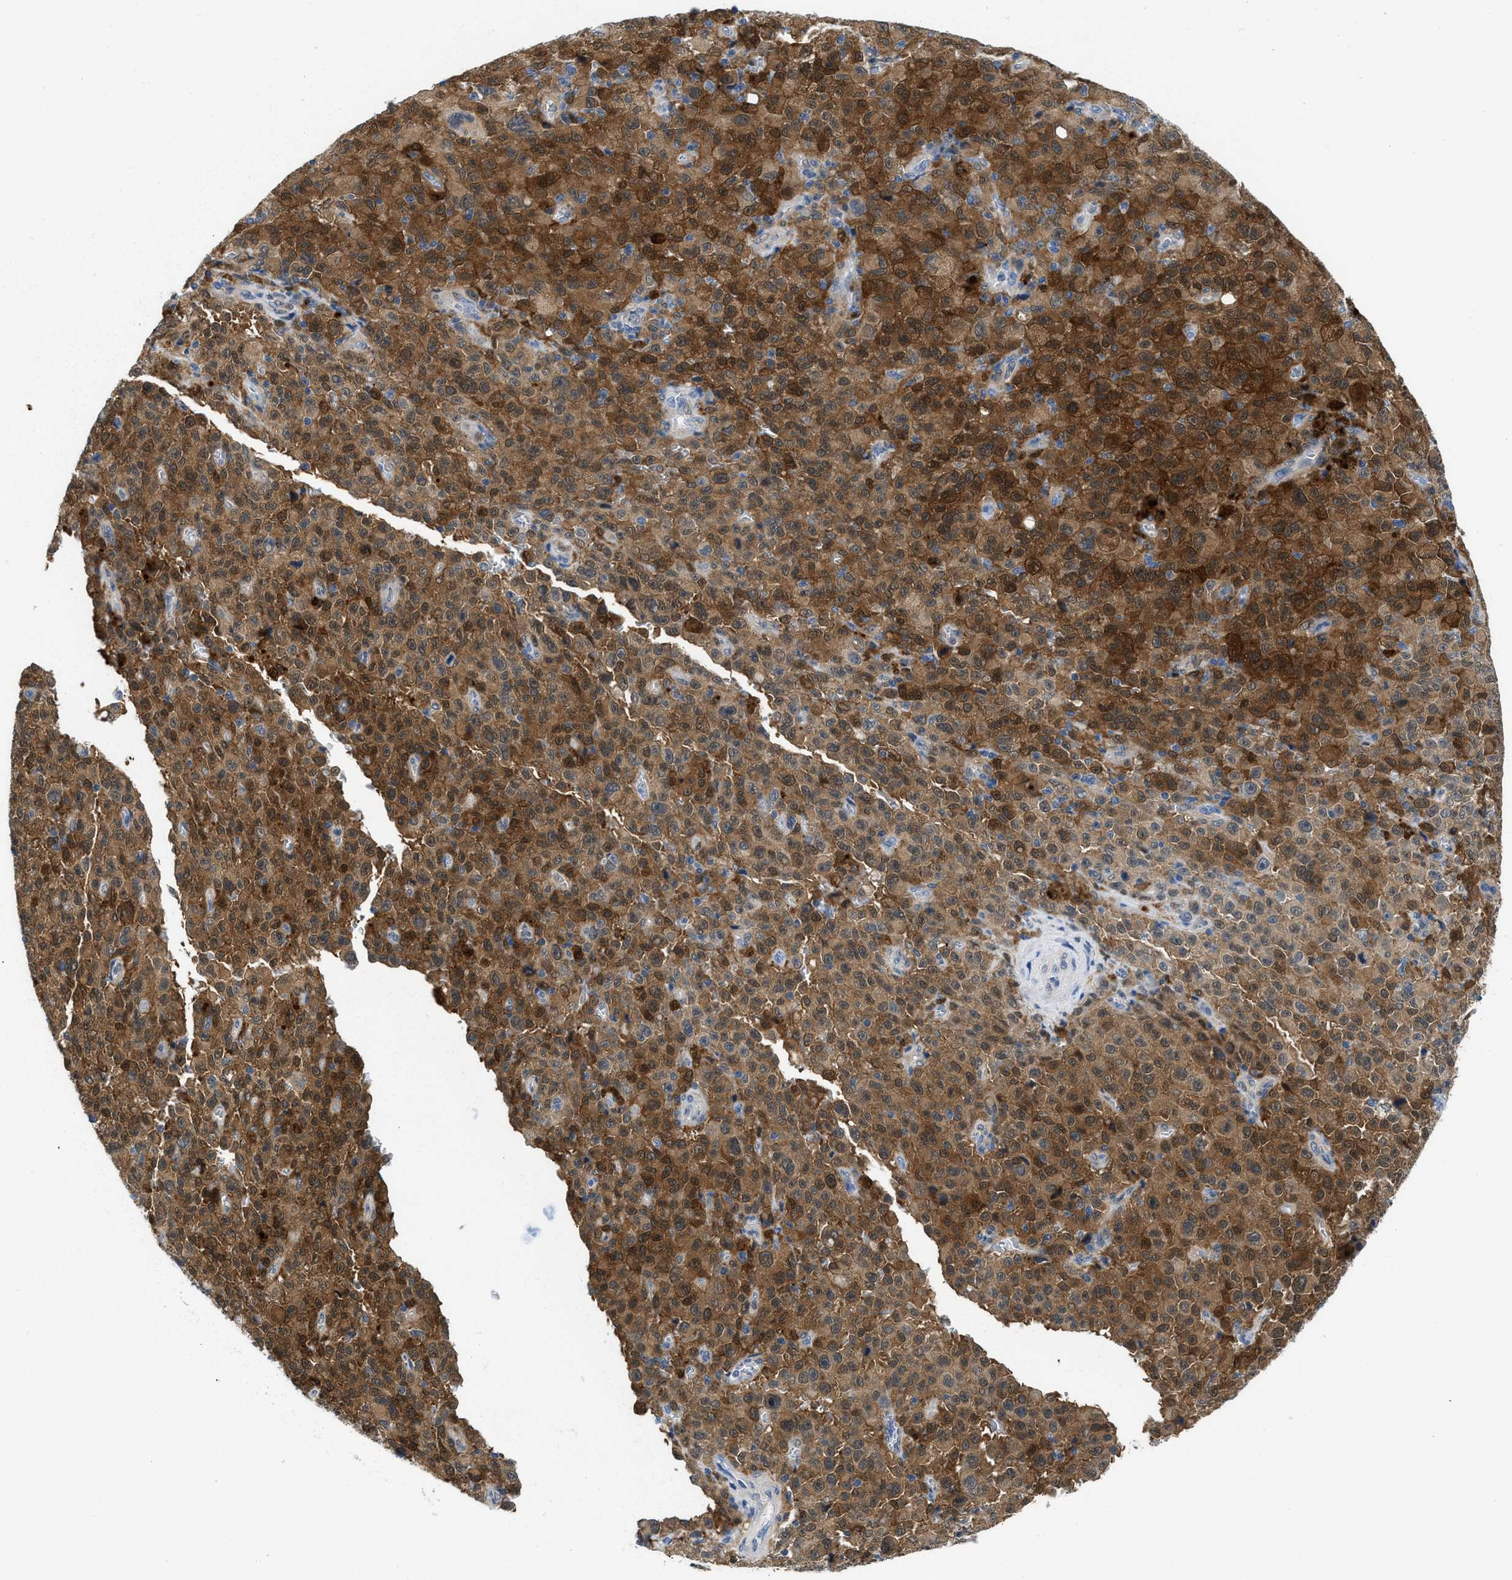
{"staining": {"intensity": "moderate", "quantity": ">75%", "location": "cytoplasmic/membranous,nuclear"}, "tissue": "melanoma", "cell_type": "Tumor cells", "image_type": "cancer", "snomed": [{"axis": "morphology", "description": "Malignant melanoma, NOS"}, {"axis": "topography", "description": "Skin"}], "caption": "Tumor cells exhibit medium levels of moderate cytoplasmic/membranous and nuclear staining in about >75% of cells in human malignant melanoma.", "gene": "CBR1", "patient": {"sex": "female", "age": 82}}